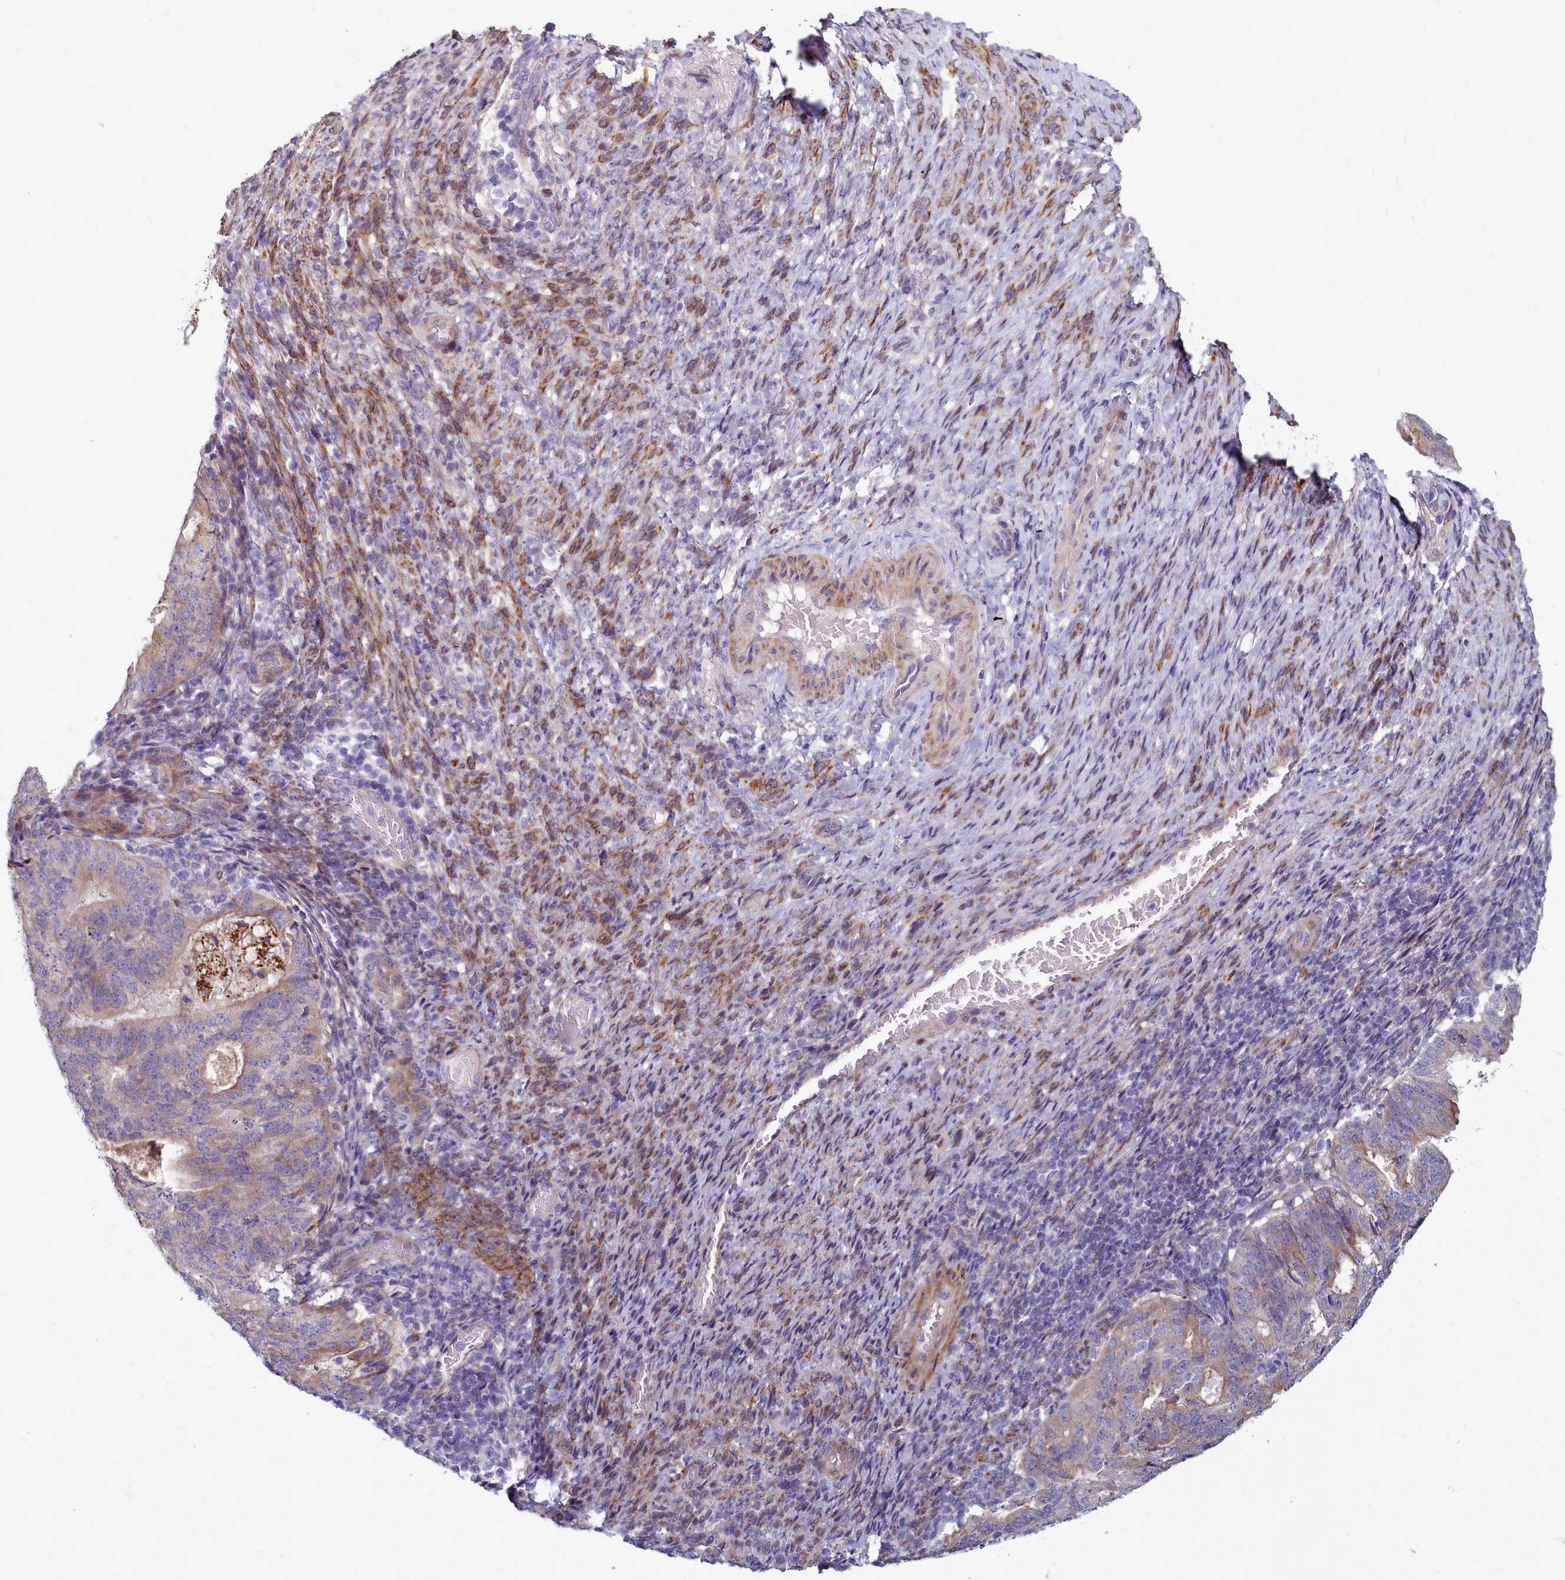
{"staining": {"intensity": "weak", "quantity": "<25%", "location": "cytoplasmic/membranous"}, "tissue": "endometrial cancer", "cell_type": "Tumor cells", "image_type": "cancer", "snomed": [{"axis": "morphology", "description": "Adenocarcinoma, NOS"}, {"axis": "topography", "description": "Endometrium"}], "caption": "The histopathology image displays no staining of tumor cells in endometrial cancer (adenocarcinoma). (DAB (3,3'-diaminobenzidine) immunohistochemistry (IHC) visualized using brightfield microscopy, high magnification).", "gene": "SMPD4", "patient": {"sex": "female", "age": 70}}